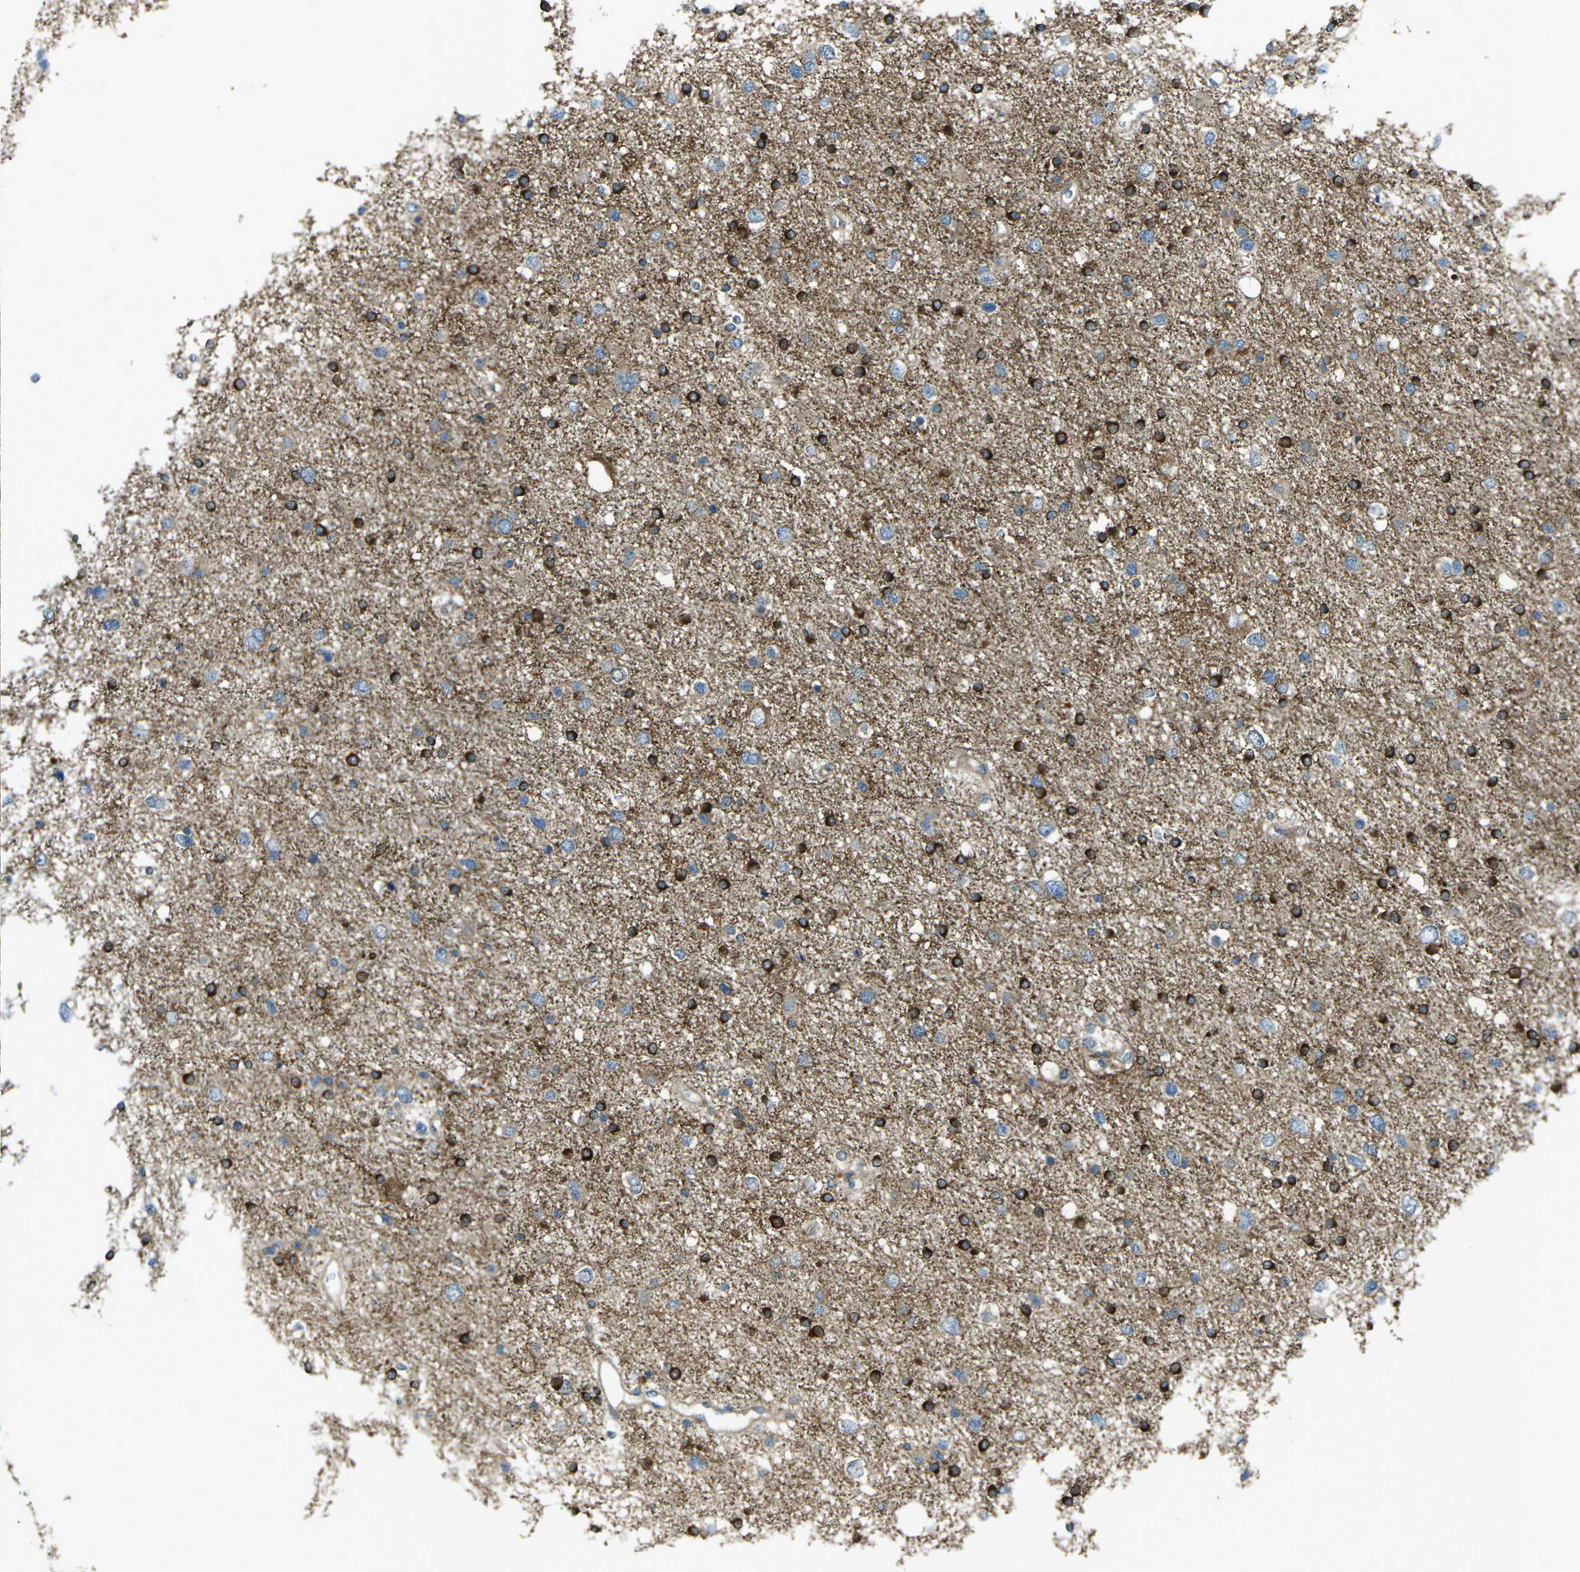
{"staining": {"intensity": "strong", "quantity": "25%-75%", "location": "cytoplasmic/membranous"}, "tissue": "glioma", "cell_type": "Tumor cells", "image_type": "cancer", "snomed": [{"axis": "morphology", "description": "Glioma, malignant, Low grade"}, {"axis": "topography", "description": "Brain"}], "caption": "Tumor cells exhibit high levels of strong cytoplasmic/membranous staining in approximately 25%-75% of cells in human glioma.", "gene": "CDK17", "patient": {"sex": "female", "age": 37}}